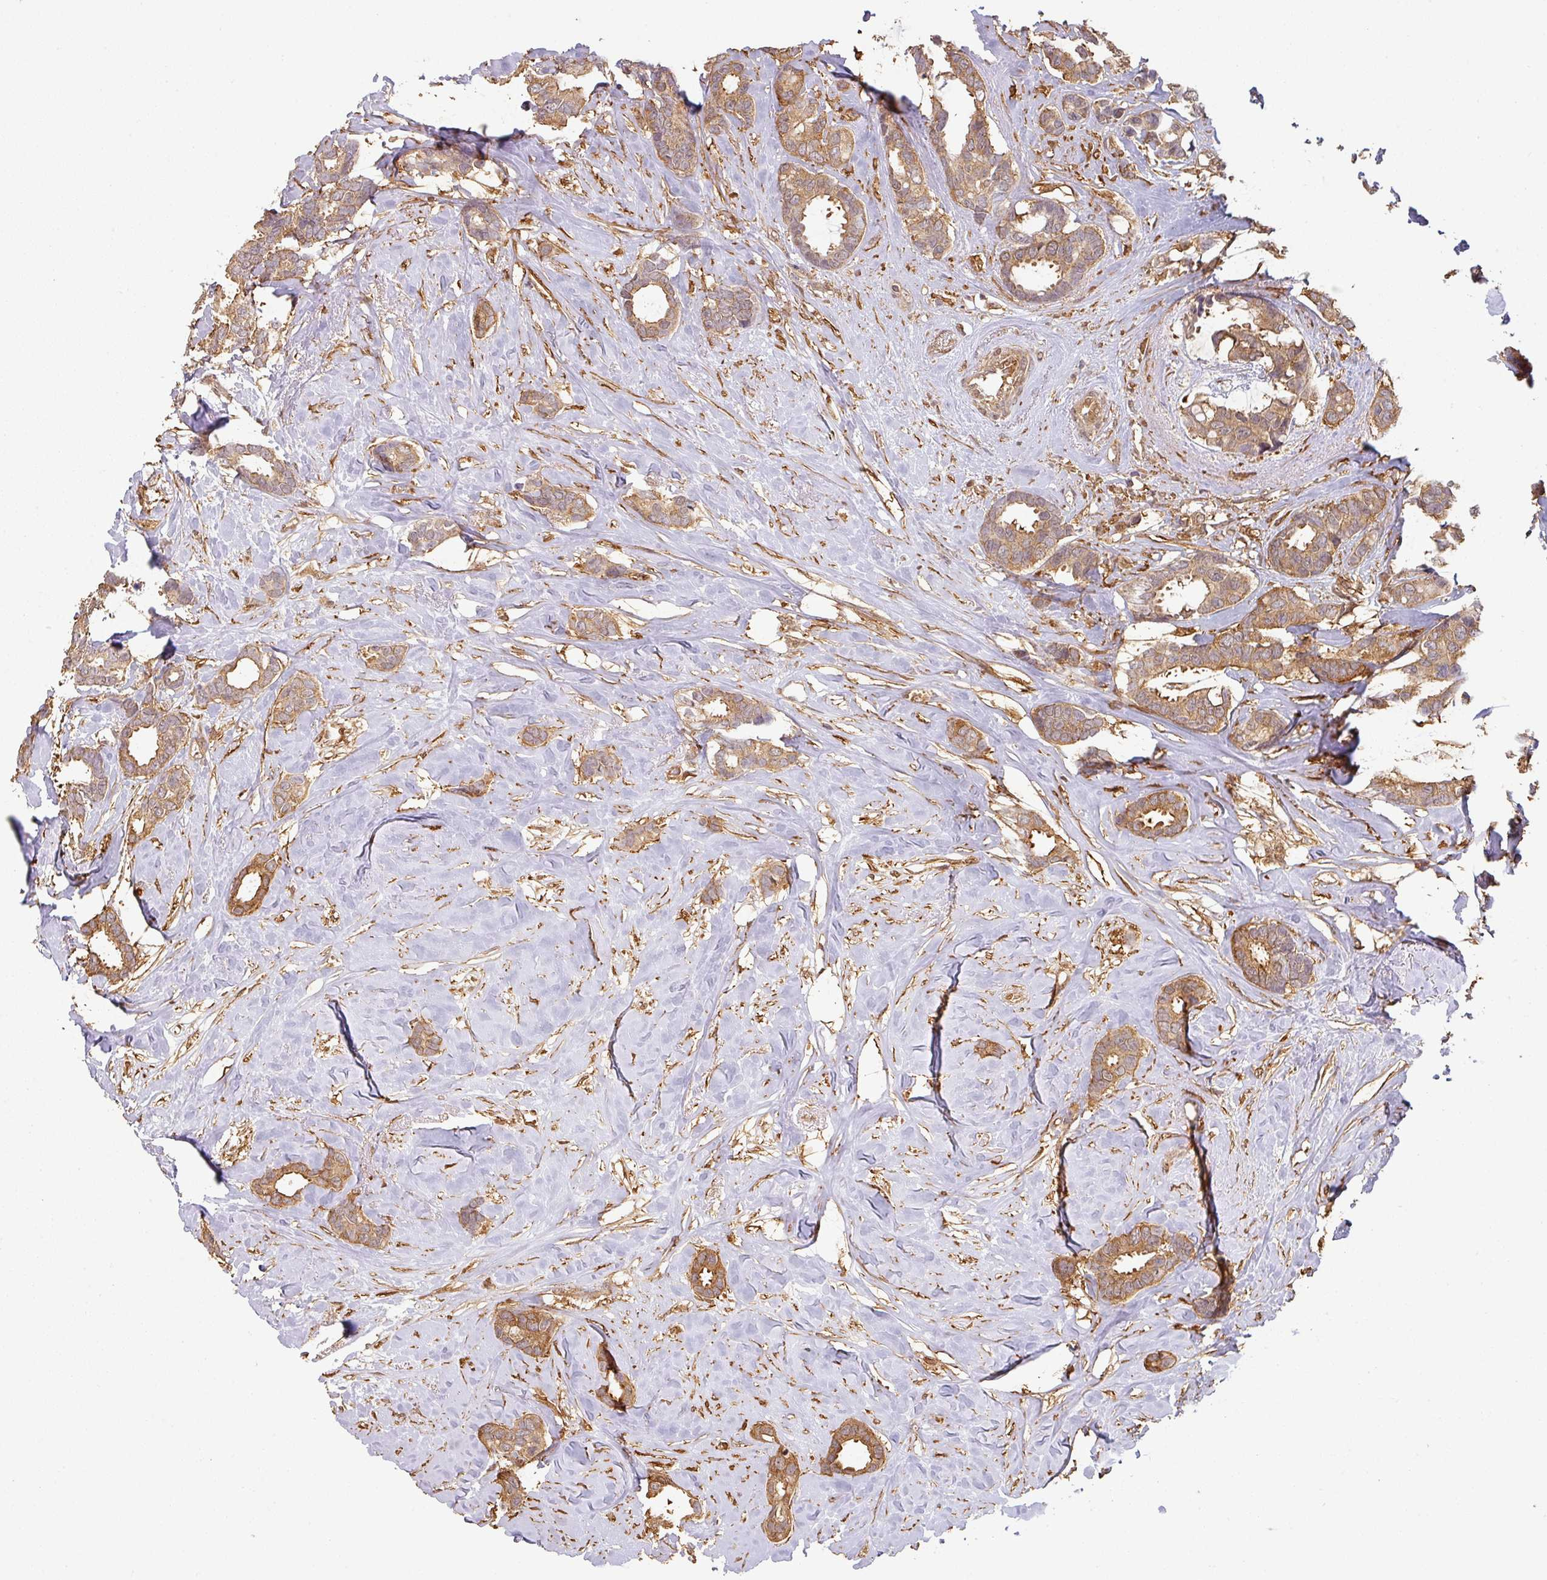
{"staining": {"intensity": "moderate", "quantity": ">75%", "location": "cytoplasmic/membranous"}, "tissue": "breast cancer", "cell_type": "Tumor cells", "image_type": "cancer", "snomed": [{"axis": "morphology", "description": "Duct carcinoma"}, {"axis": "topography", "description": "Breast"}], "caption": "Protein staining by immunohistochemistry (IHC) reveals moderate cytoplasmic/membranous positivity in approximately >75% of tumor cells in infiltrating ductal carcinoma (breast).", "gene": "ZNF322", "patient": {"sex": "female", "age": 87}}